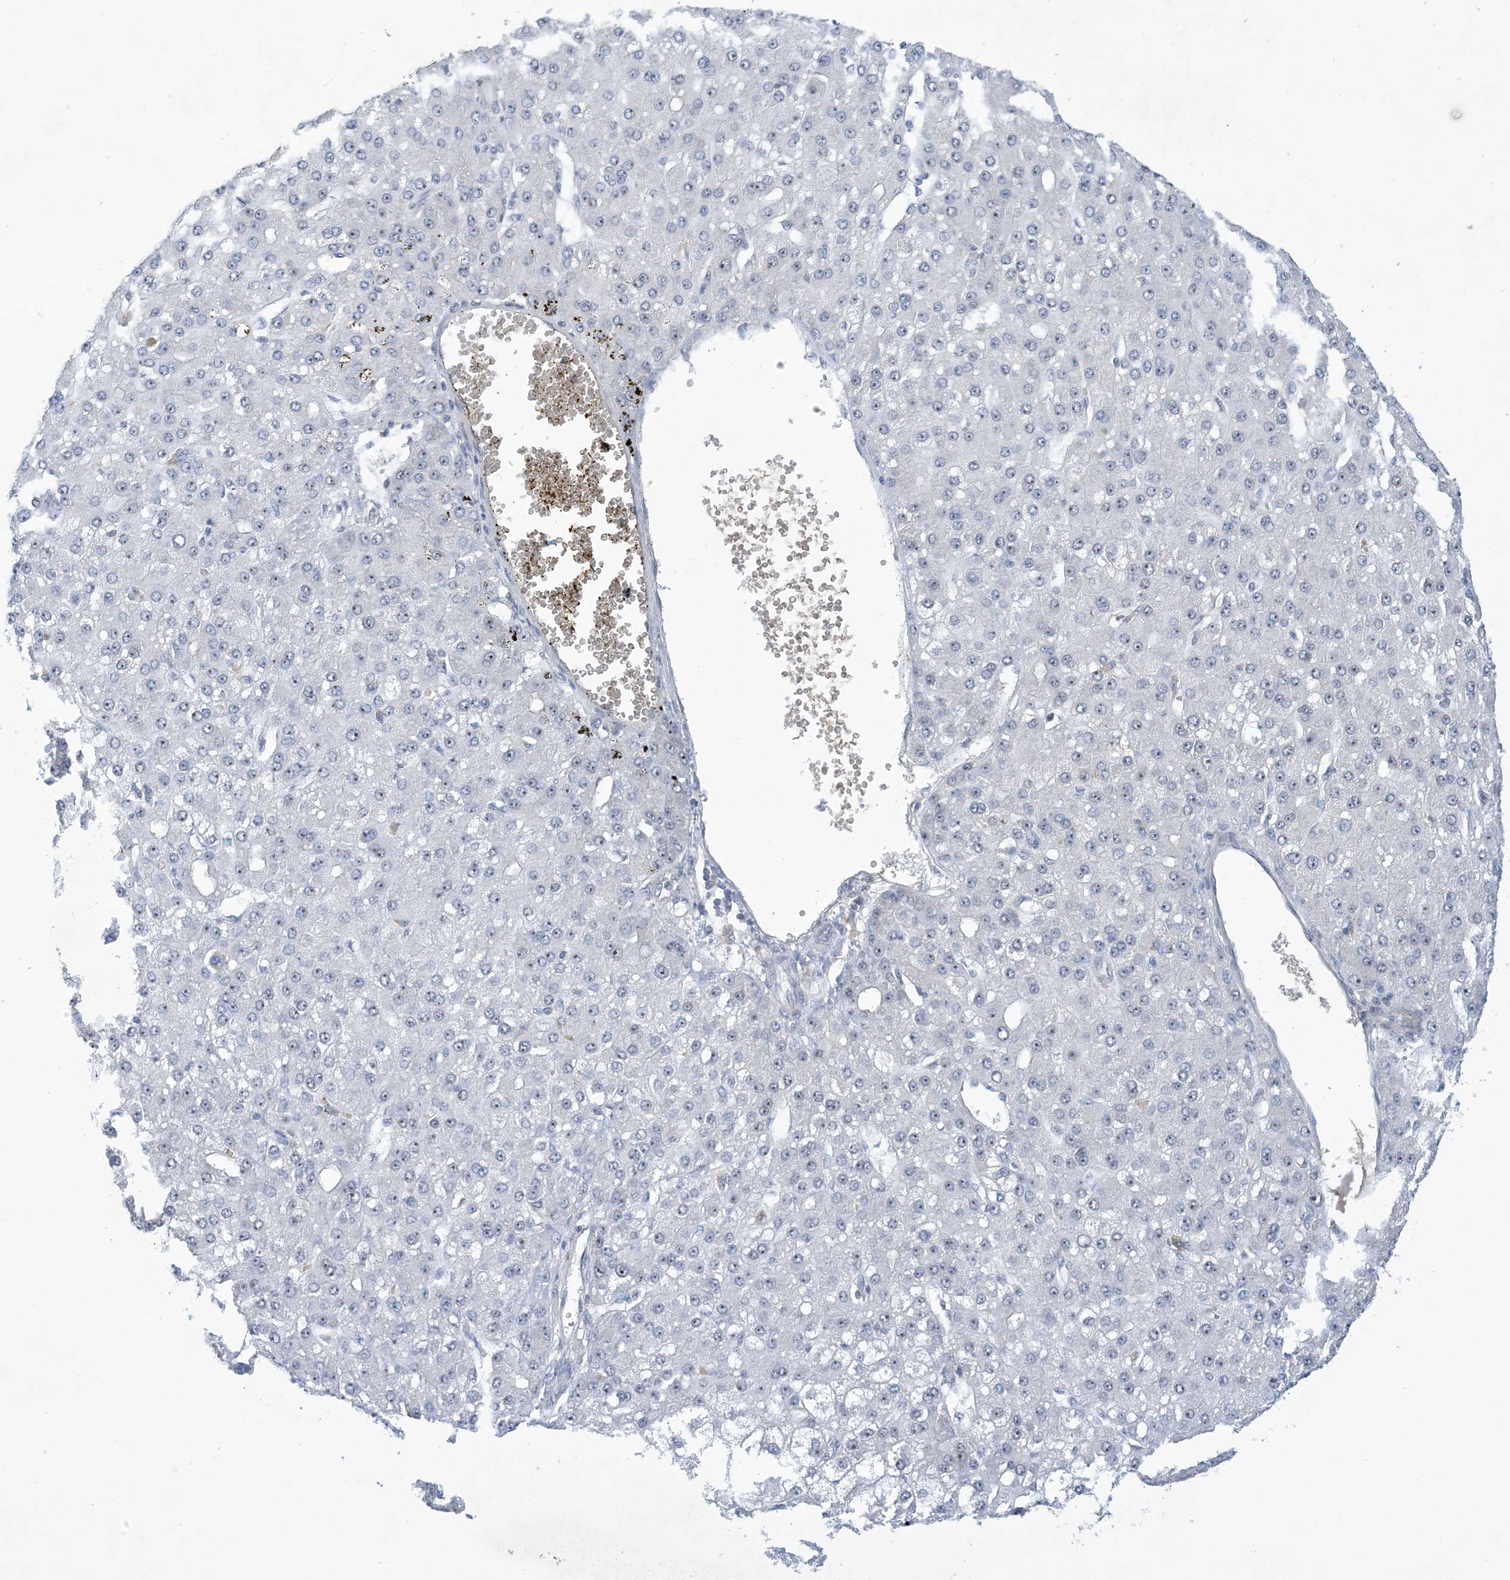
{"staining": {"intensity": "negative", "quantity": "none", "location": "none"}, "tissue": "liver cancer", "cell_type": "Tumor cells", "image_type": "cancer", "snomed": [{"axis": "morphology", "description": "Carcinoma, Hepatocellular, NOS"}, {"axis": "topography", "description": "Liver"}], "caption": "A photomicrograph of human hepatocellular carcinoma (liver) is negative for staining in tumor cells.", "gene": "UBE2E1", "patient": {"sex": "male", "age": 67}}